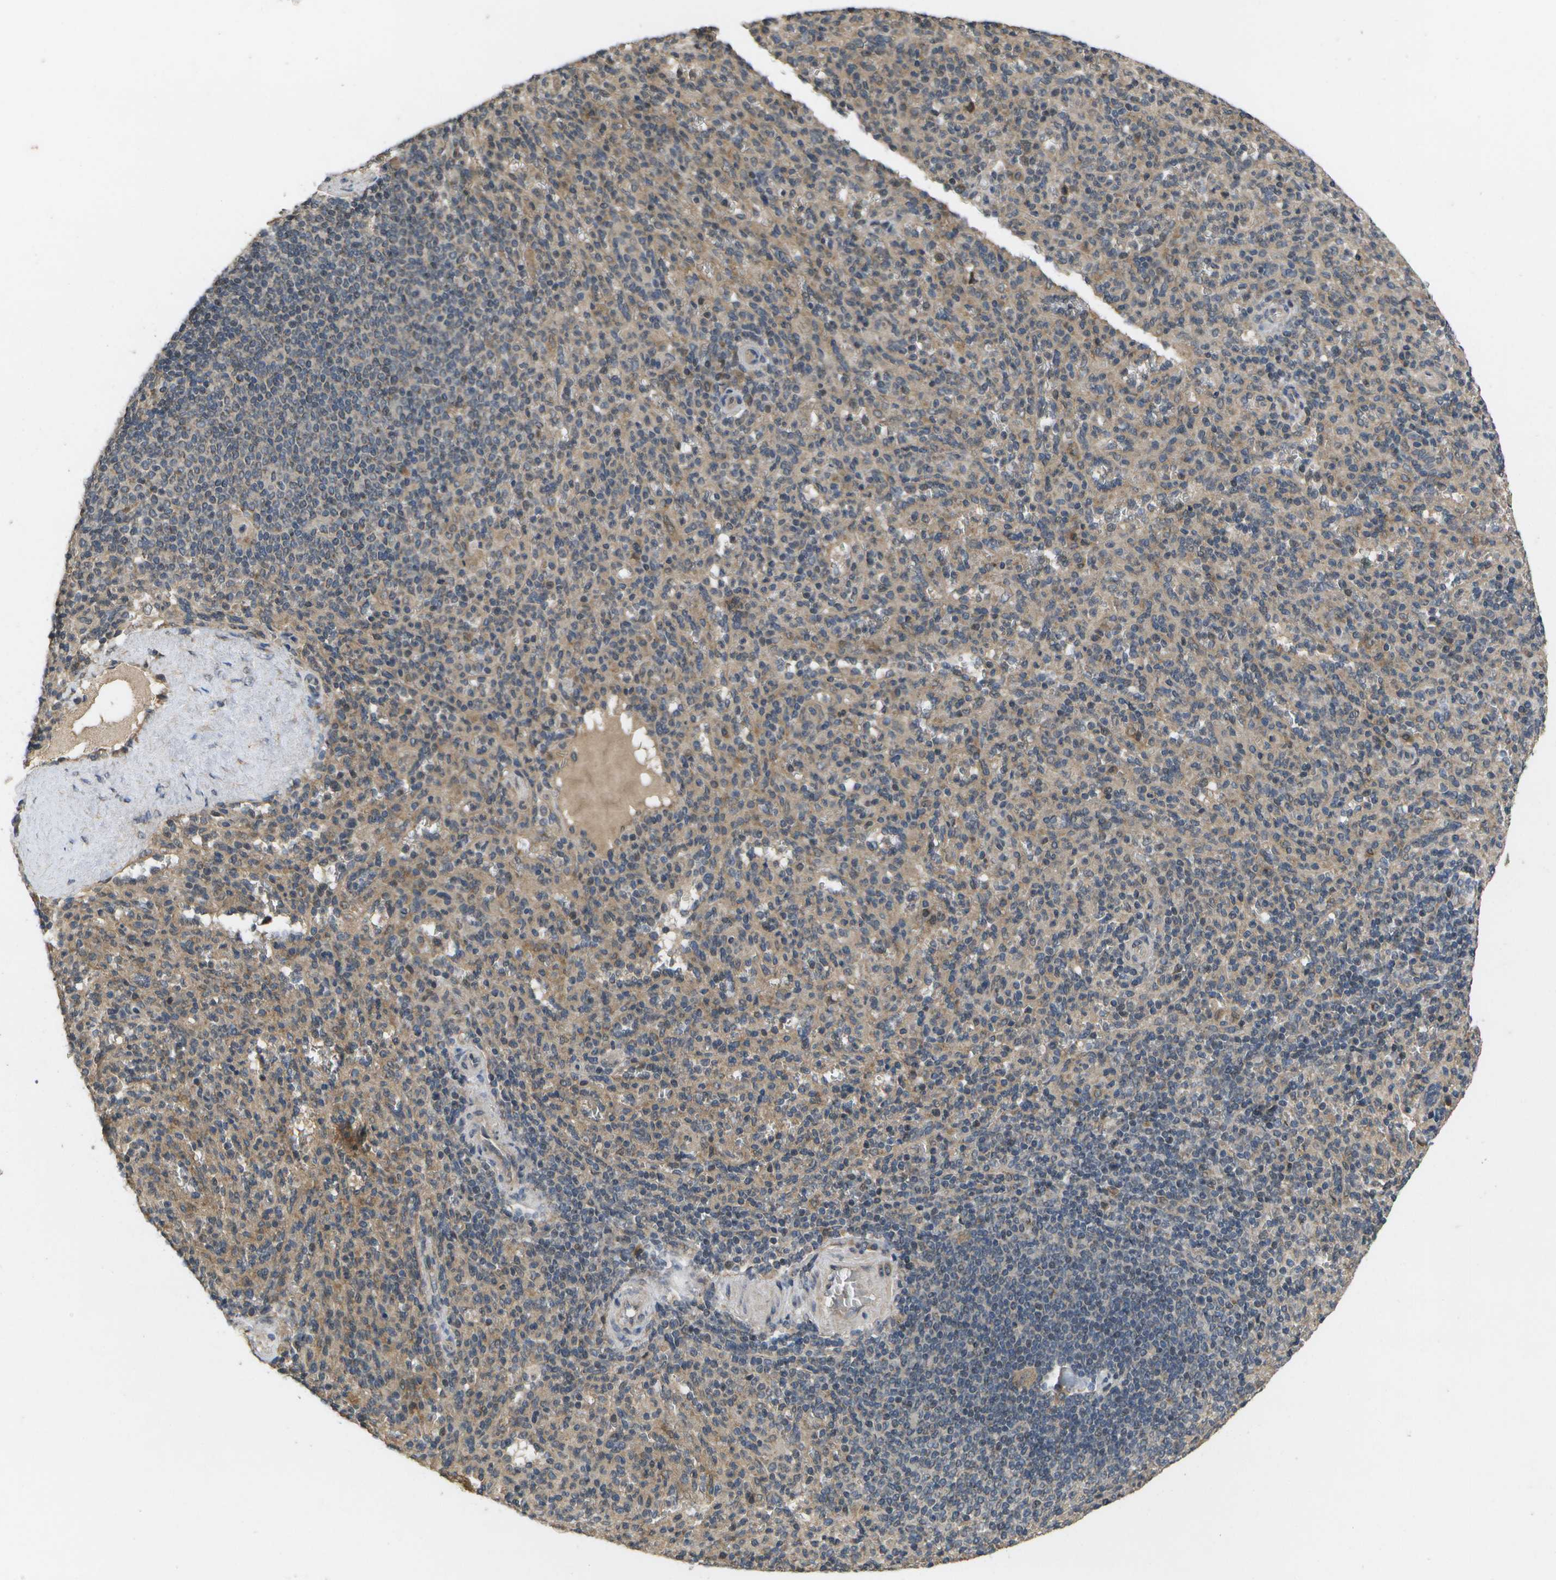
{"staining": {"intensity": "weak", "quantity": ">75%", "location": "cytoplasmic/membranous"}, "tissue": "spleen", "cell_type": "Cells in red pulp", "image_type": "normal", "snomed": [{"axis": "morphology", "description": "Normal tissue, NOS"}, {"axis": "topography", "description": "Spleen"}], "caption": "This histopathology image exhibits IHC staining of unremarkable human spleen, with low weak cytoplasmic/membranous positivity in approximately >75% of cells in red pulp.", "gene": "ALAS1", "patient": {"sex": "male", "age": 36}}